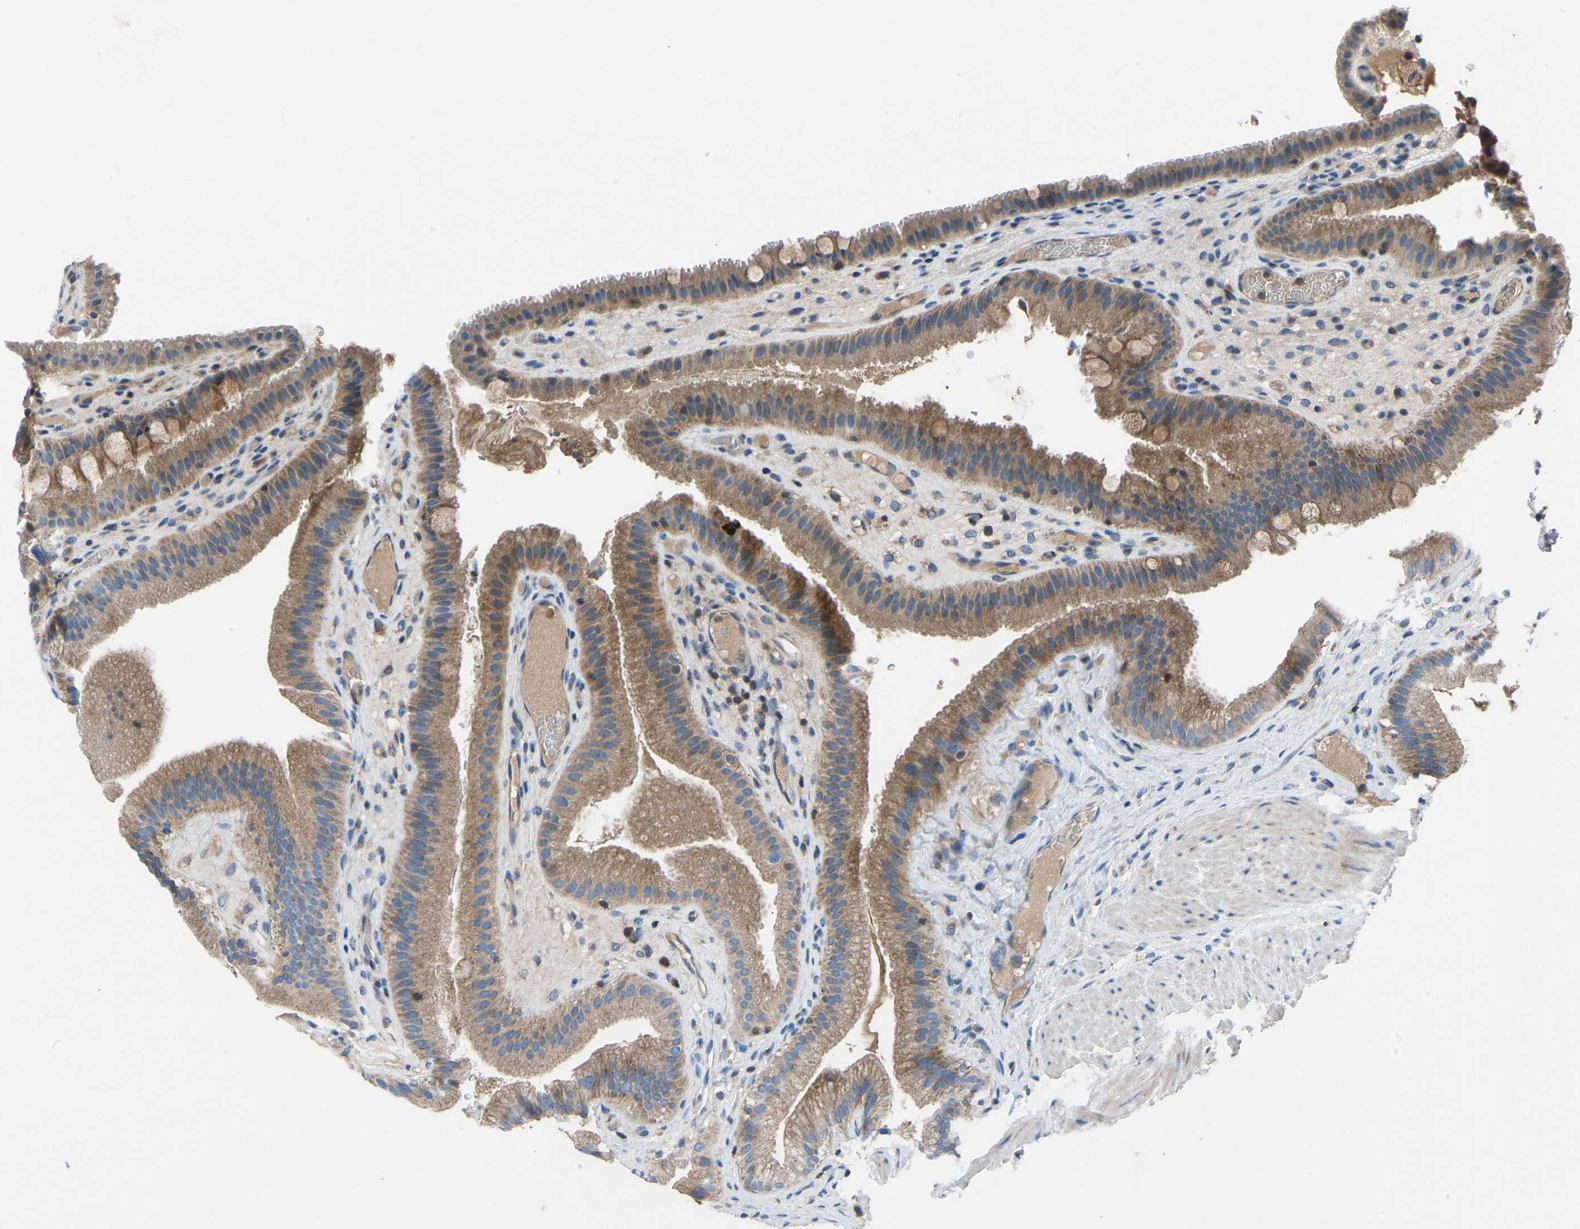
{"staining": {"intensity": "moderate", "quantity": ">75%", "location": "cytoplasmic/membranous"}, "tissue": "gallbladder", "cell_type": "Glandular cells", "image_type": "normal", "snomed": [{"axis": "morphology", "description": "Normal tissue, NOS"}, {"axis": "topography", "description": "Gallbladder"}], "caption": "The immunohistochemical stain labels moderate cytoplasmic/membranous expression in glandular cells of unremarkable gallbladder.", "gene": "GRK6", "patient": {"sex": "male", "age": 49}}